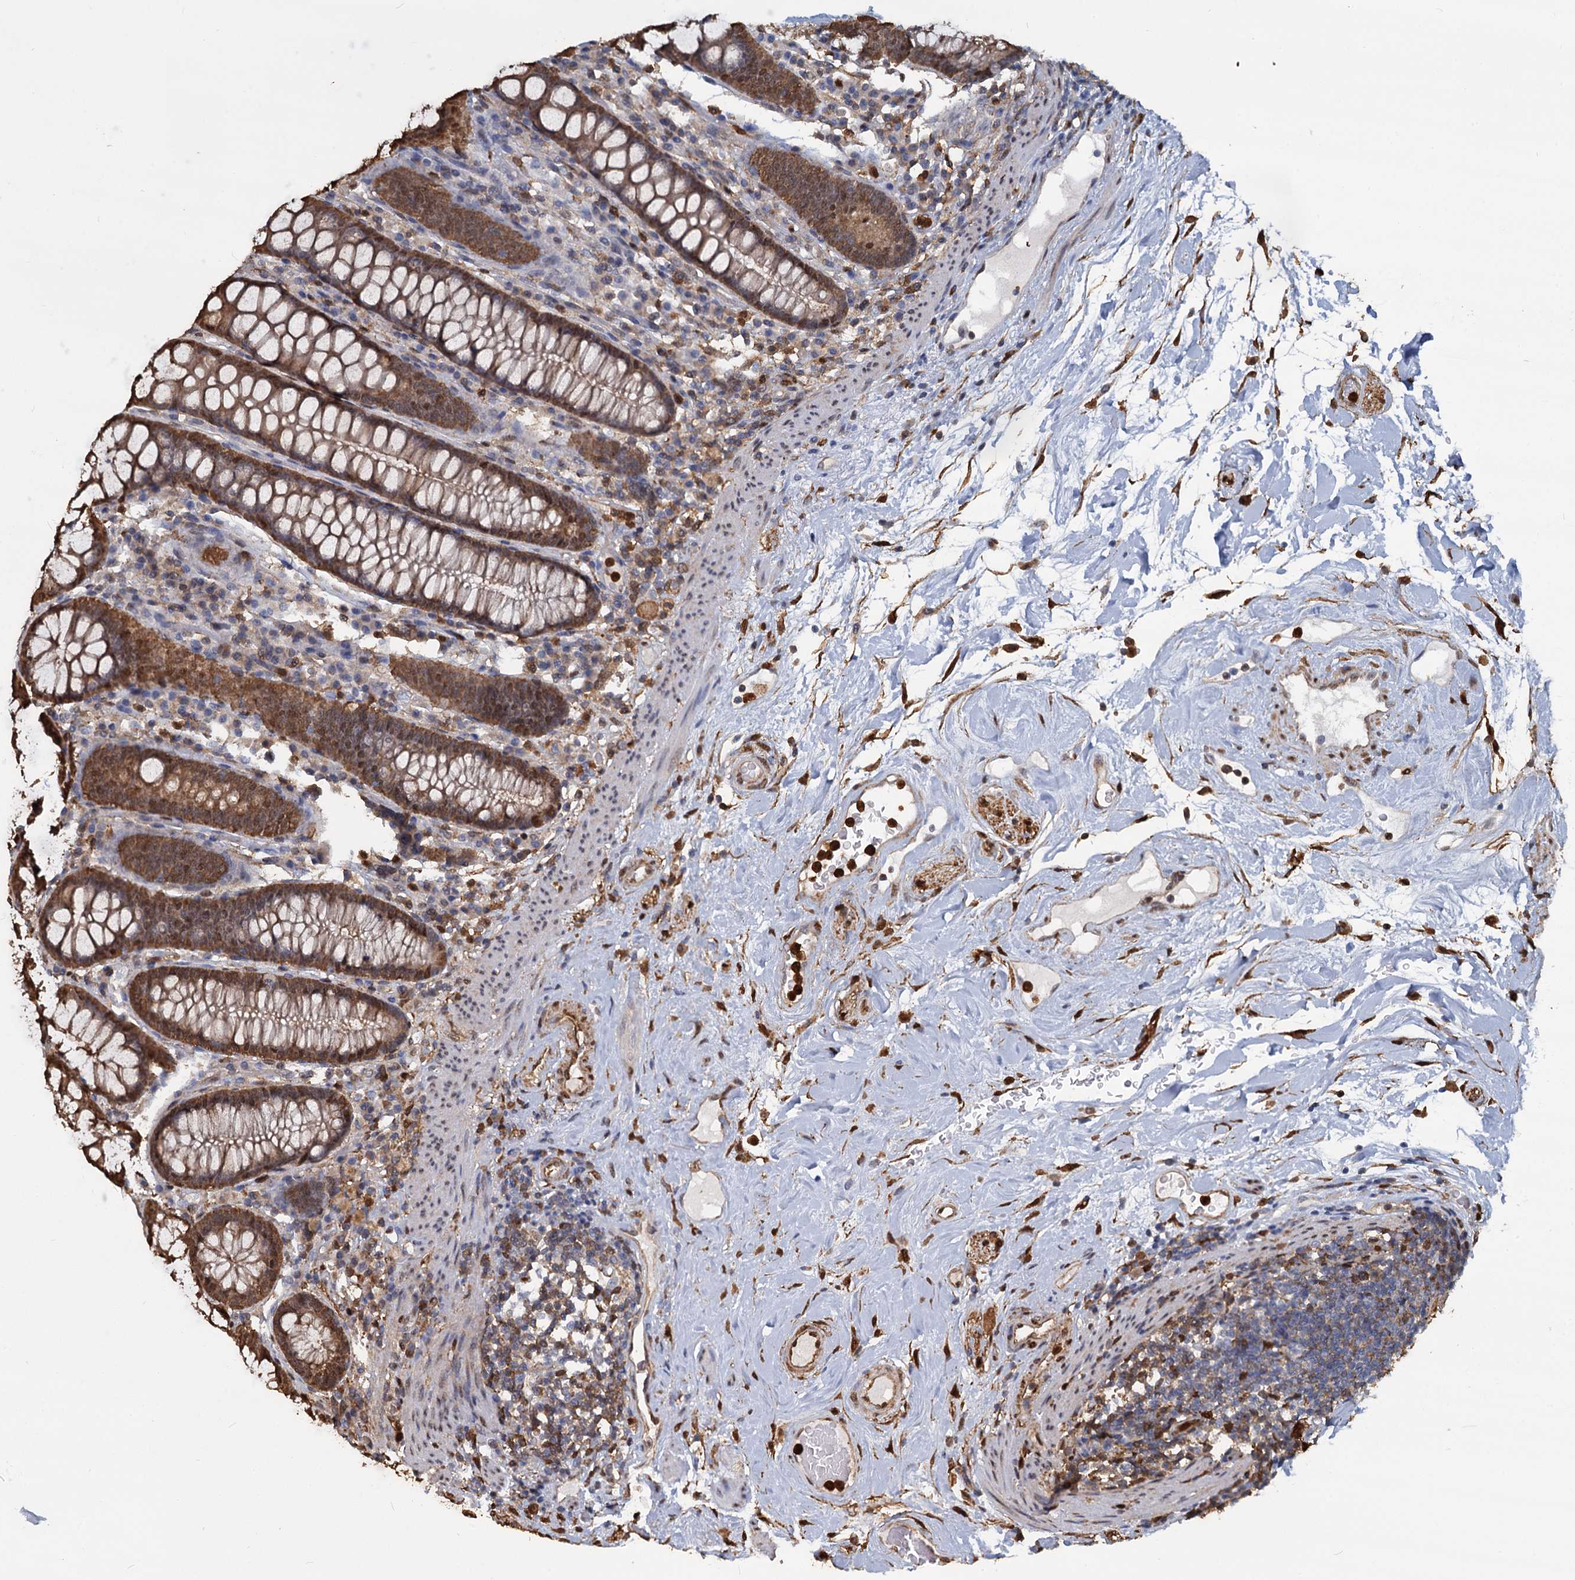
{"staining": {"intensity": "moderate", "quantity": ">75%", "location": "cytoplasmic/membranous,nuclear"}, "tissue": "colon", "cell_type": "Endothelial cells", "image_type": "normal", "snomed": [{"axis": "morphology", "description": "Normal tissue, NOS"}, {"axis": "topography", "description": "Colon"}], "caption": "An immunohistochemistry image of benign tissue is shown. Protein staining in brown labels moderate cytoplasmic/membranous,nuclear positivity in colon within endothelial cells. (Stains: DAB in brown, nuclei in blue, Microscopy: brightfield microscopy at high magnification).", "gene": "S100A6", "patient": {"sex": "female", "age": 79}}